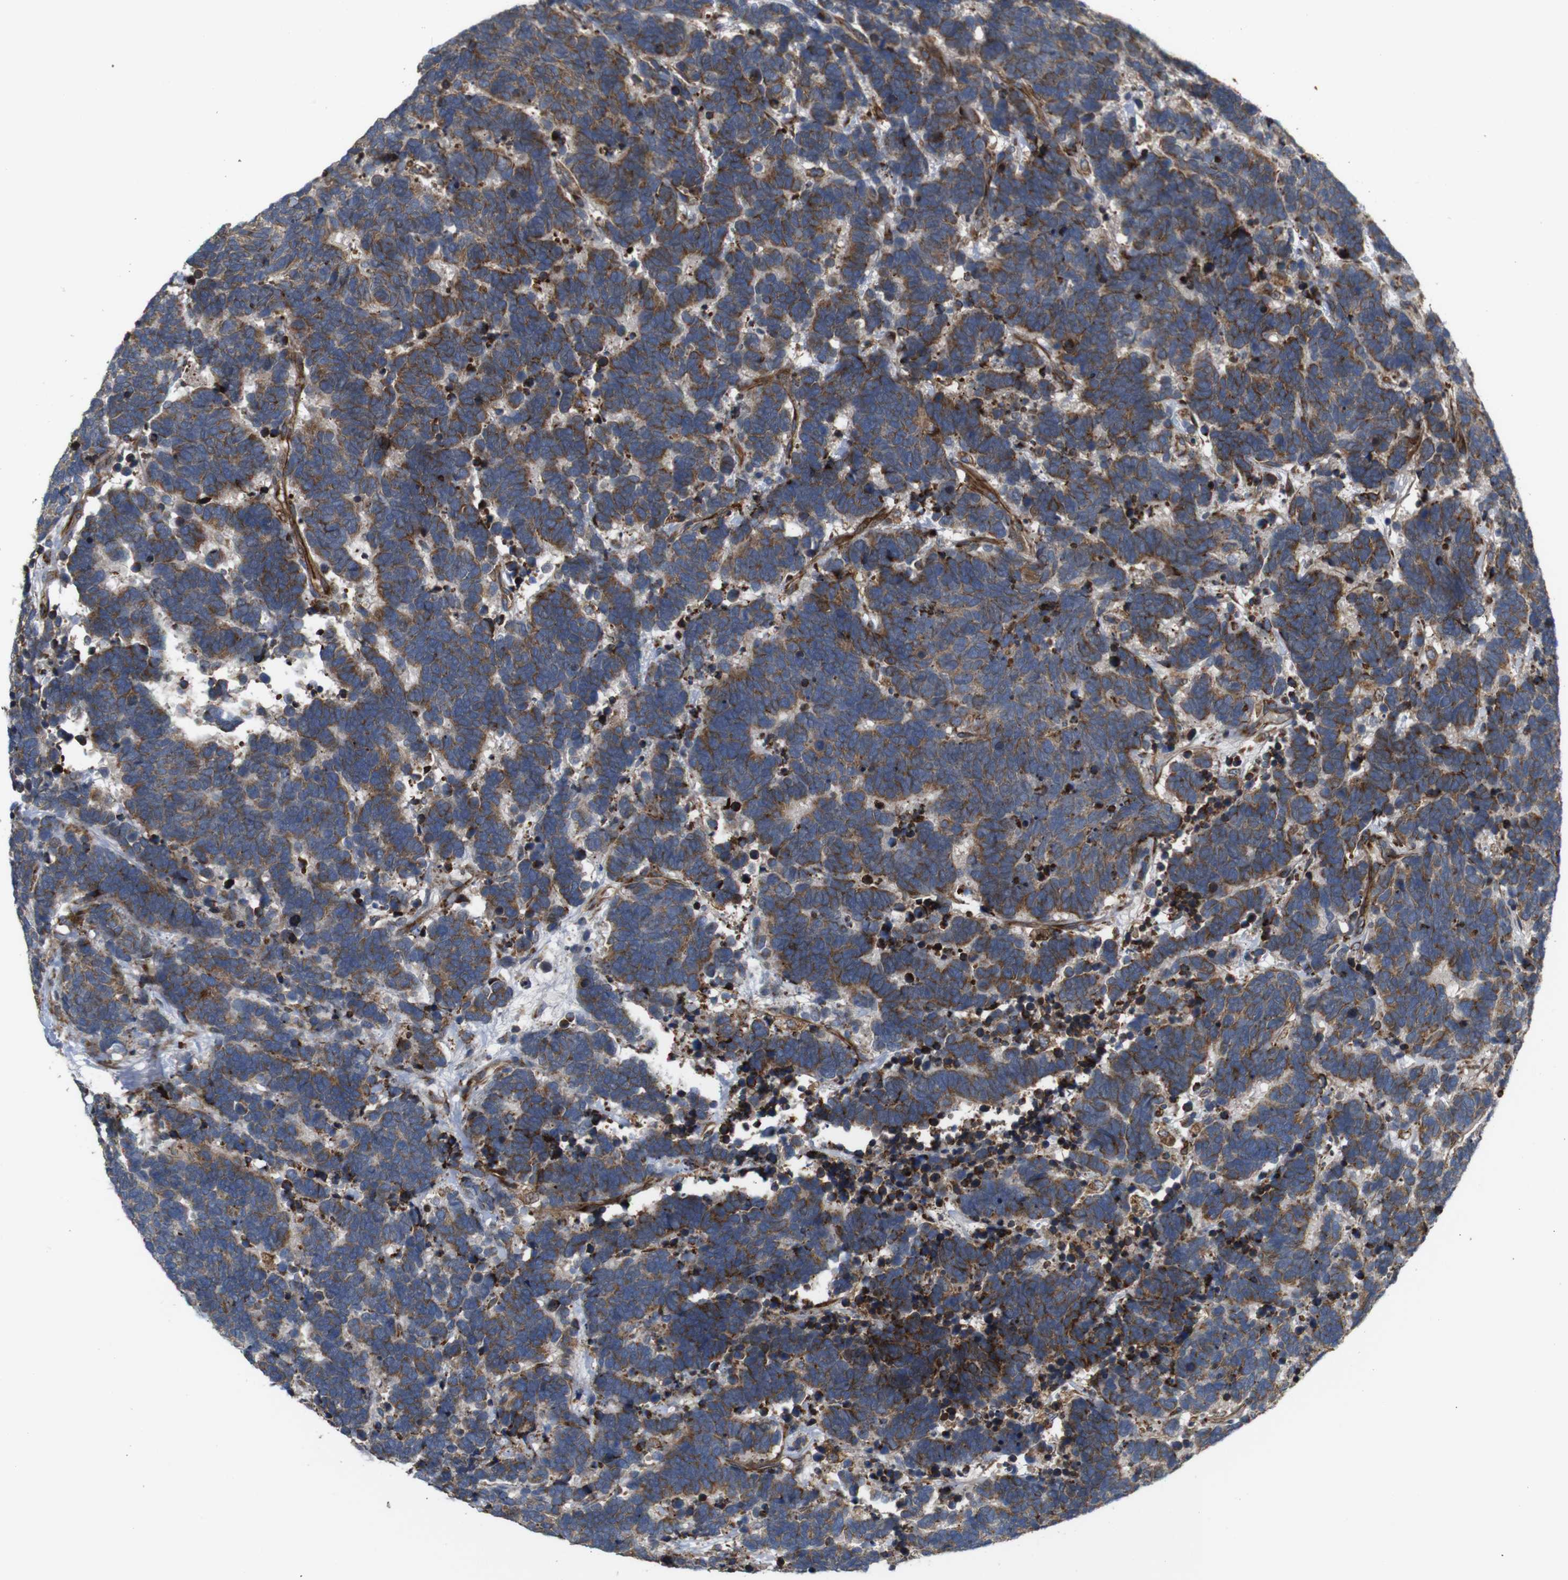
{"staining": {"intensity": "moderate", "quantity": ">75%", "location": "cytoplasmic/membranous"}, "tissue": "carcinoid", "cell_type": "Tumor cells", "image_type": "cancer", "snomed": [{"axis": "morphology", "description": "Carcinoma, NOS"}, {"axis": "morphology", "description": "Carcinoid, malignant, NOS"}, {"axis": "topography", "description": "Urinary bladder"}], "caption": "The image shows immunohistochemical staining of carcinoid. There is moderate cytoplasmic/membranous positivity is seen in approximately >75% of tumor cells.", "gene": "UBE2G2", "patient": {"sex": "male", "age": 57}}